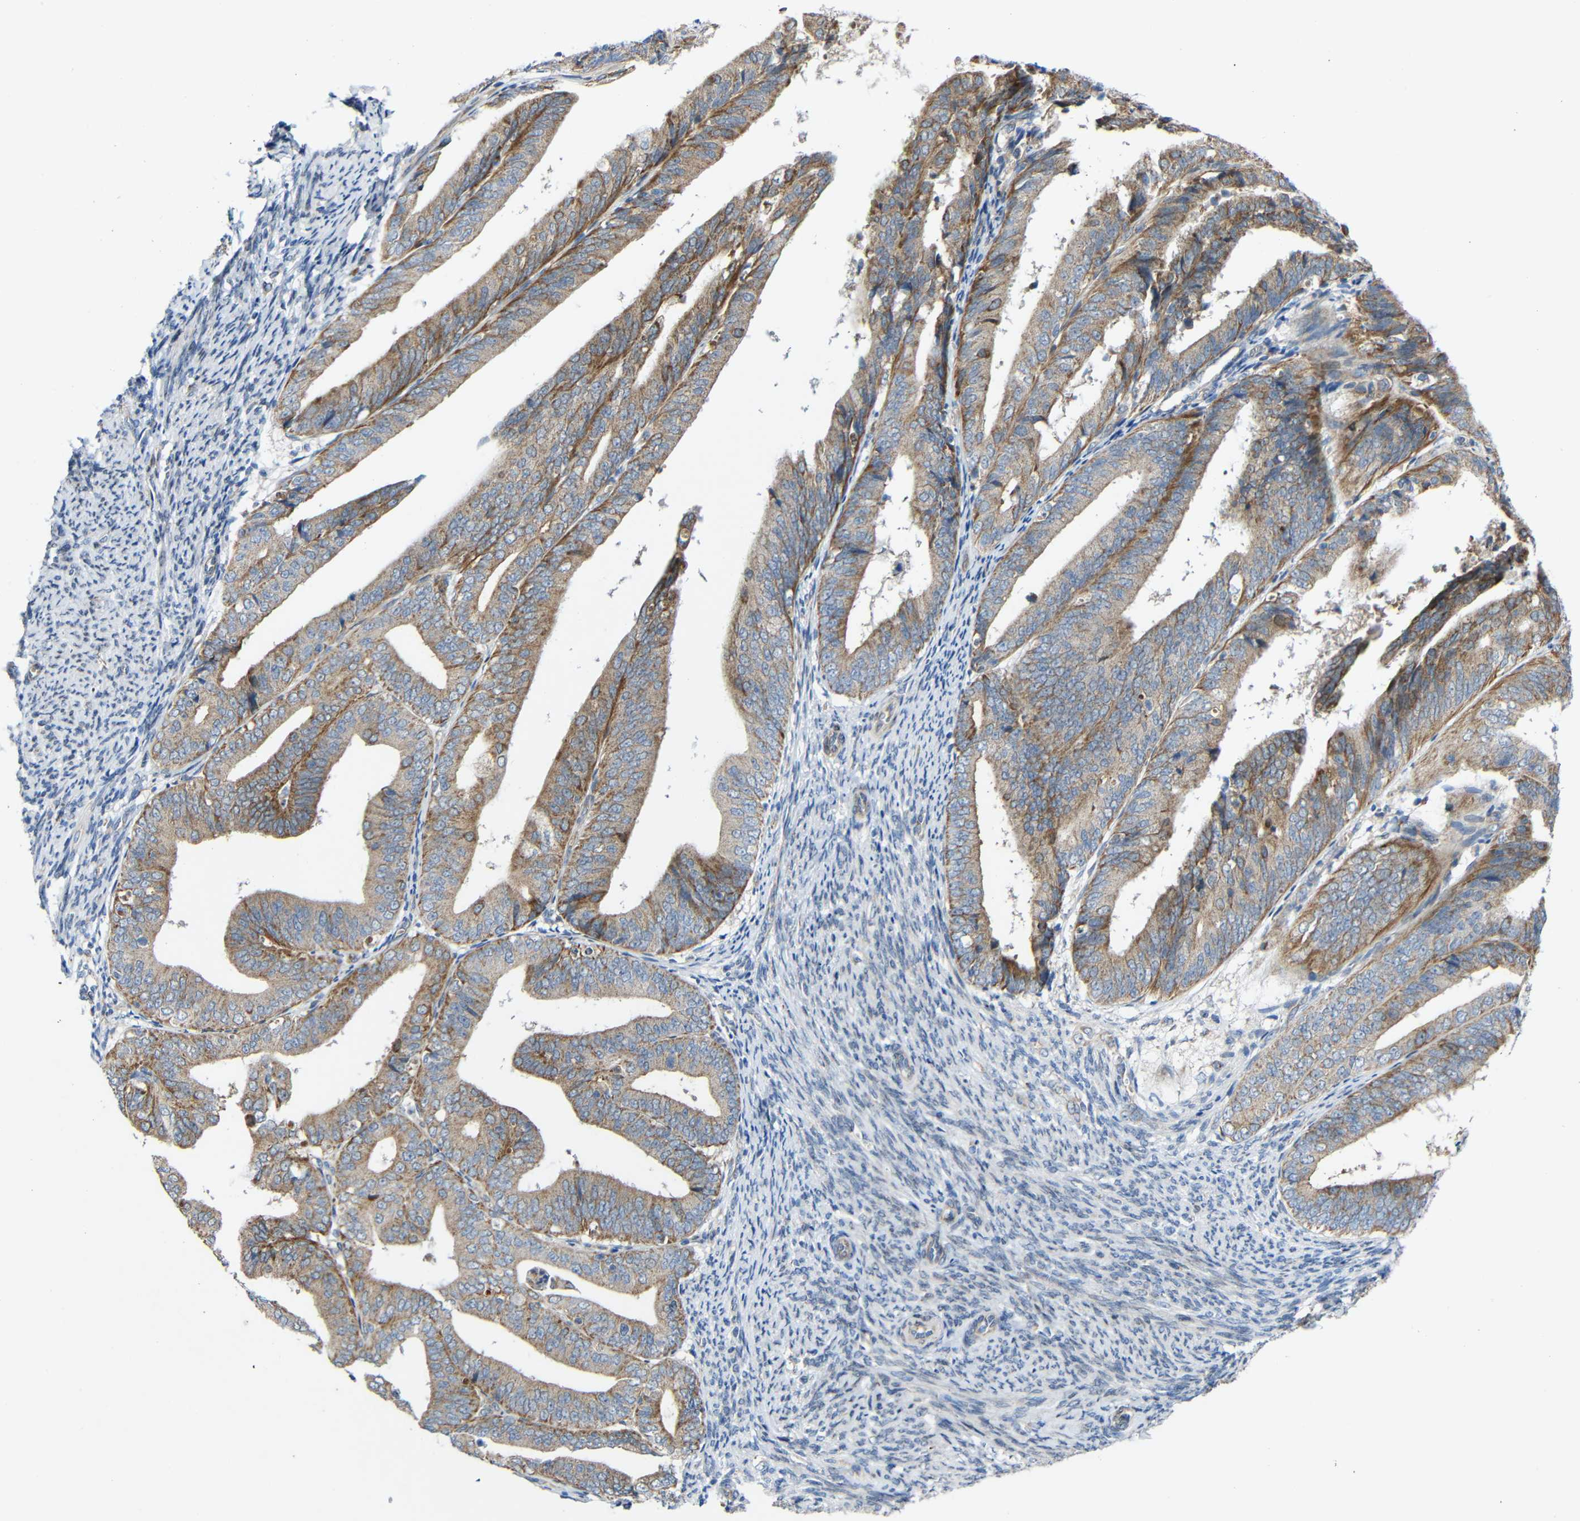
{"staining": {"intensity": "weak", "quantity": ">75%", "location": "cytoplasmic/membranous"}, "tissue": "endometrial cancer", "cell_type": "Tumor cells", "image_type": "cancer", "snomed": [{"axis": "morphology", "description": "Adenocarcinoma, NOS"}, {"axis": "topography", "description": "Endometrium"}], "caption": "Weak cytoplasmic/membranous staining is identified in approximately >75% of tumor cells in adenocarcinoma (endometrial).", "gene": "TMEM25", "patient": {"sex": "female", "age": 63}}